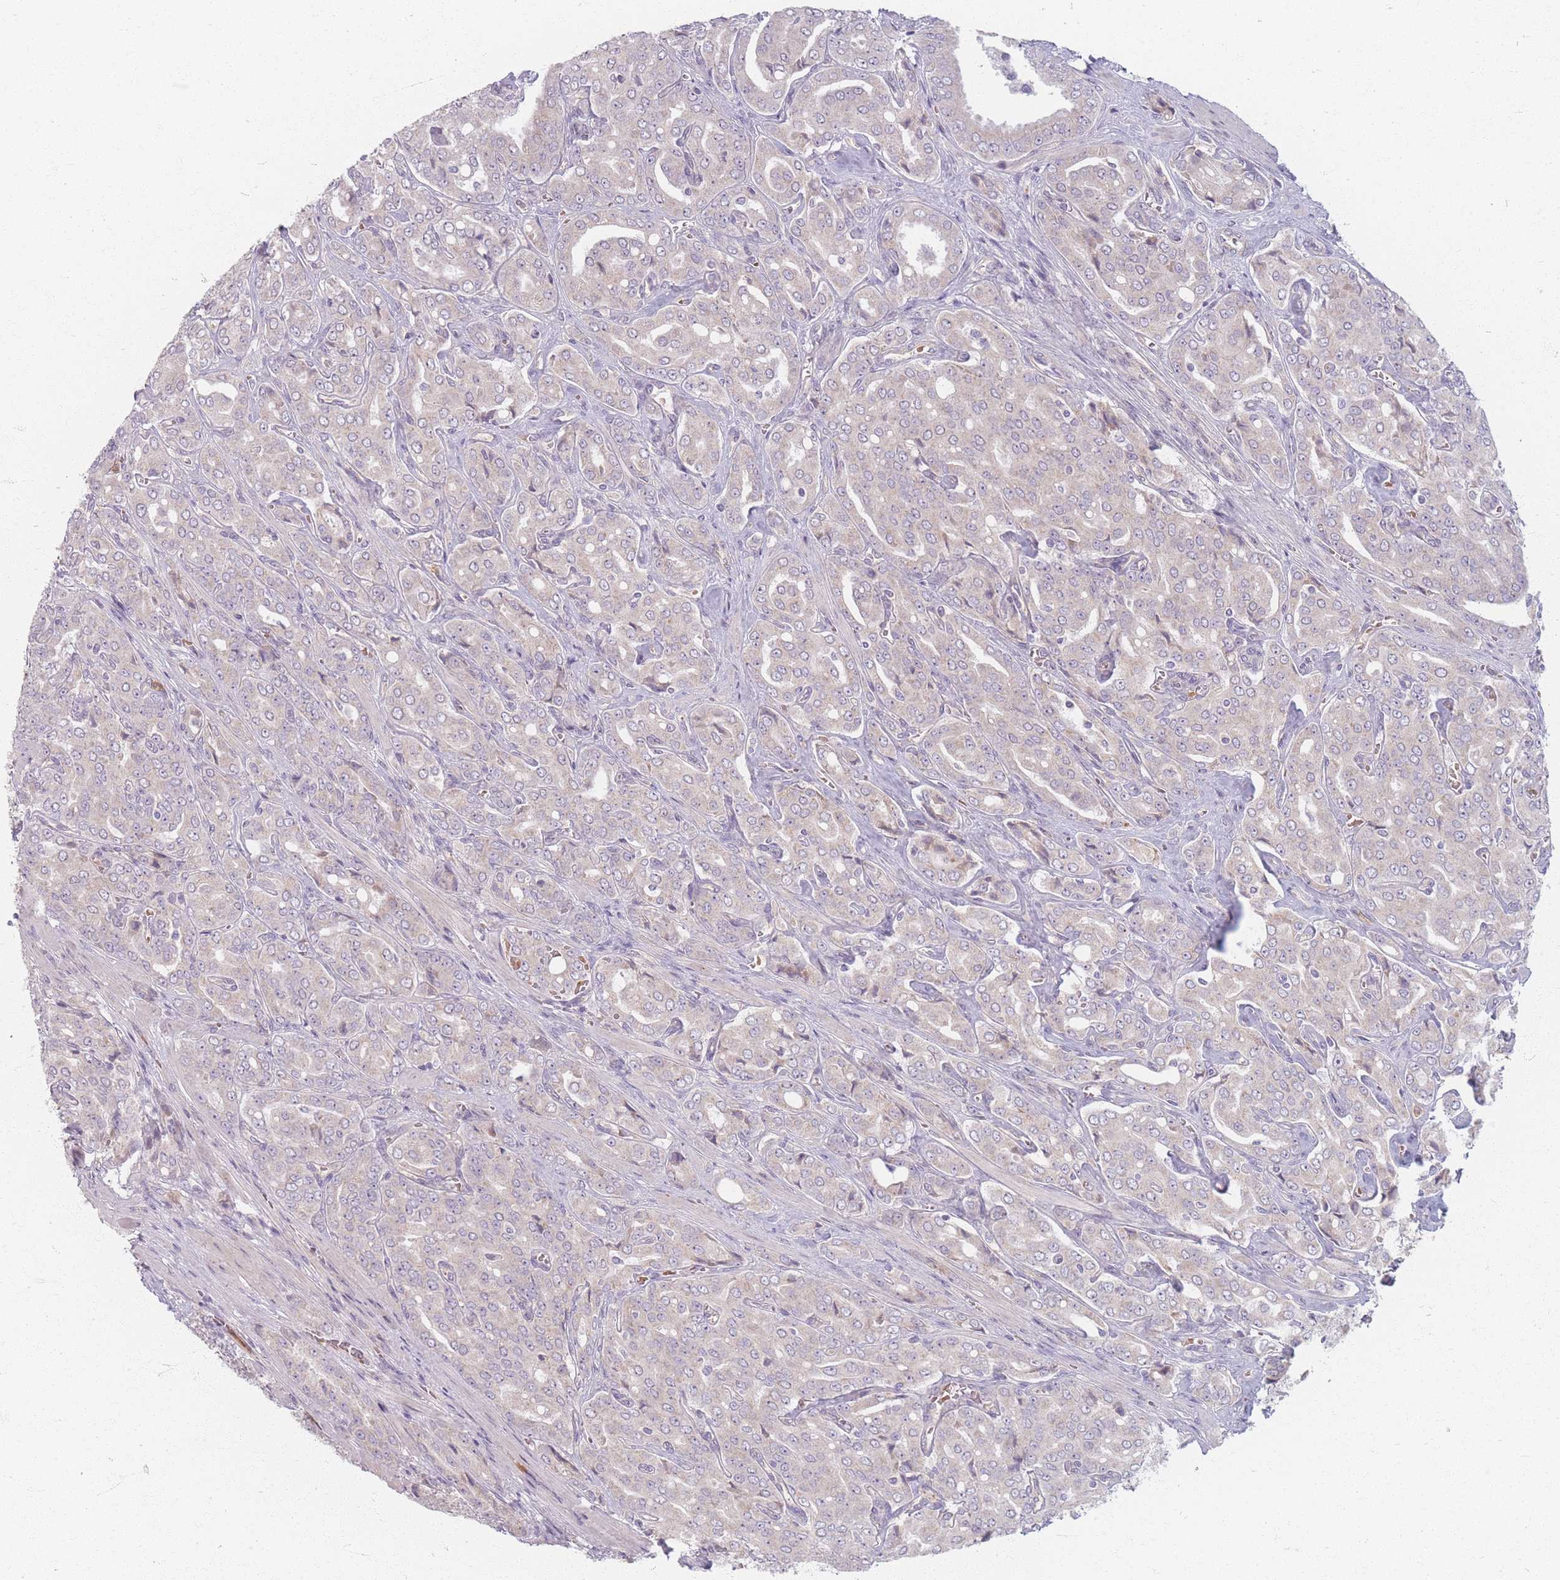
{"staining": {"intensity": "negative", "quantity": "none", "location": "none"}, "tissue": "prostate cancer", "cell_type": "Tumor cells", "image_type": "cancer", "snomed": [{"axis": "morphology", "description": "Adenocarcinoma, High grade"}, {"axis": "topography", "description": "Prostate"}], "caption": "Immunohistochemistry (IHC) histopathology image of neoplastic tissue: human high-grade adenocarcinoma (prostate) stained with DAB (3,3'-diaminobenzidine) shows no significant protein positivity in tumor cells.", "gene": "CHCHD7", "patient": {"sex": "male", "age": 68}}